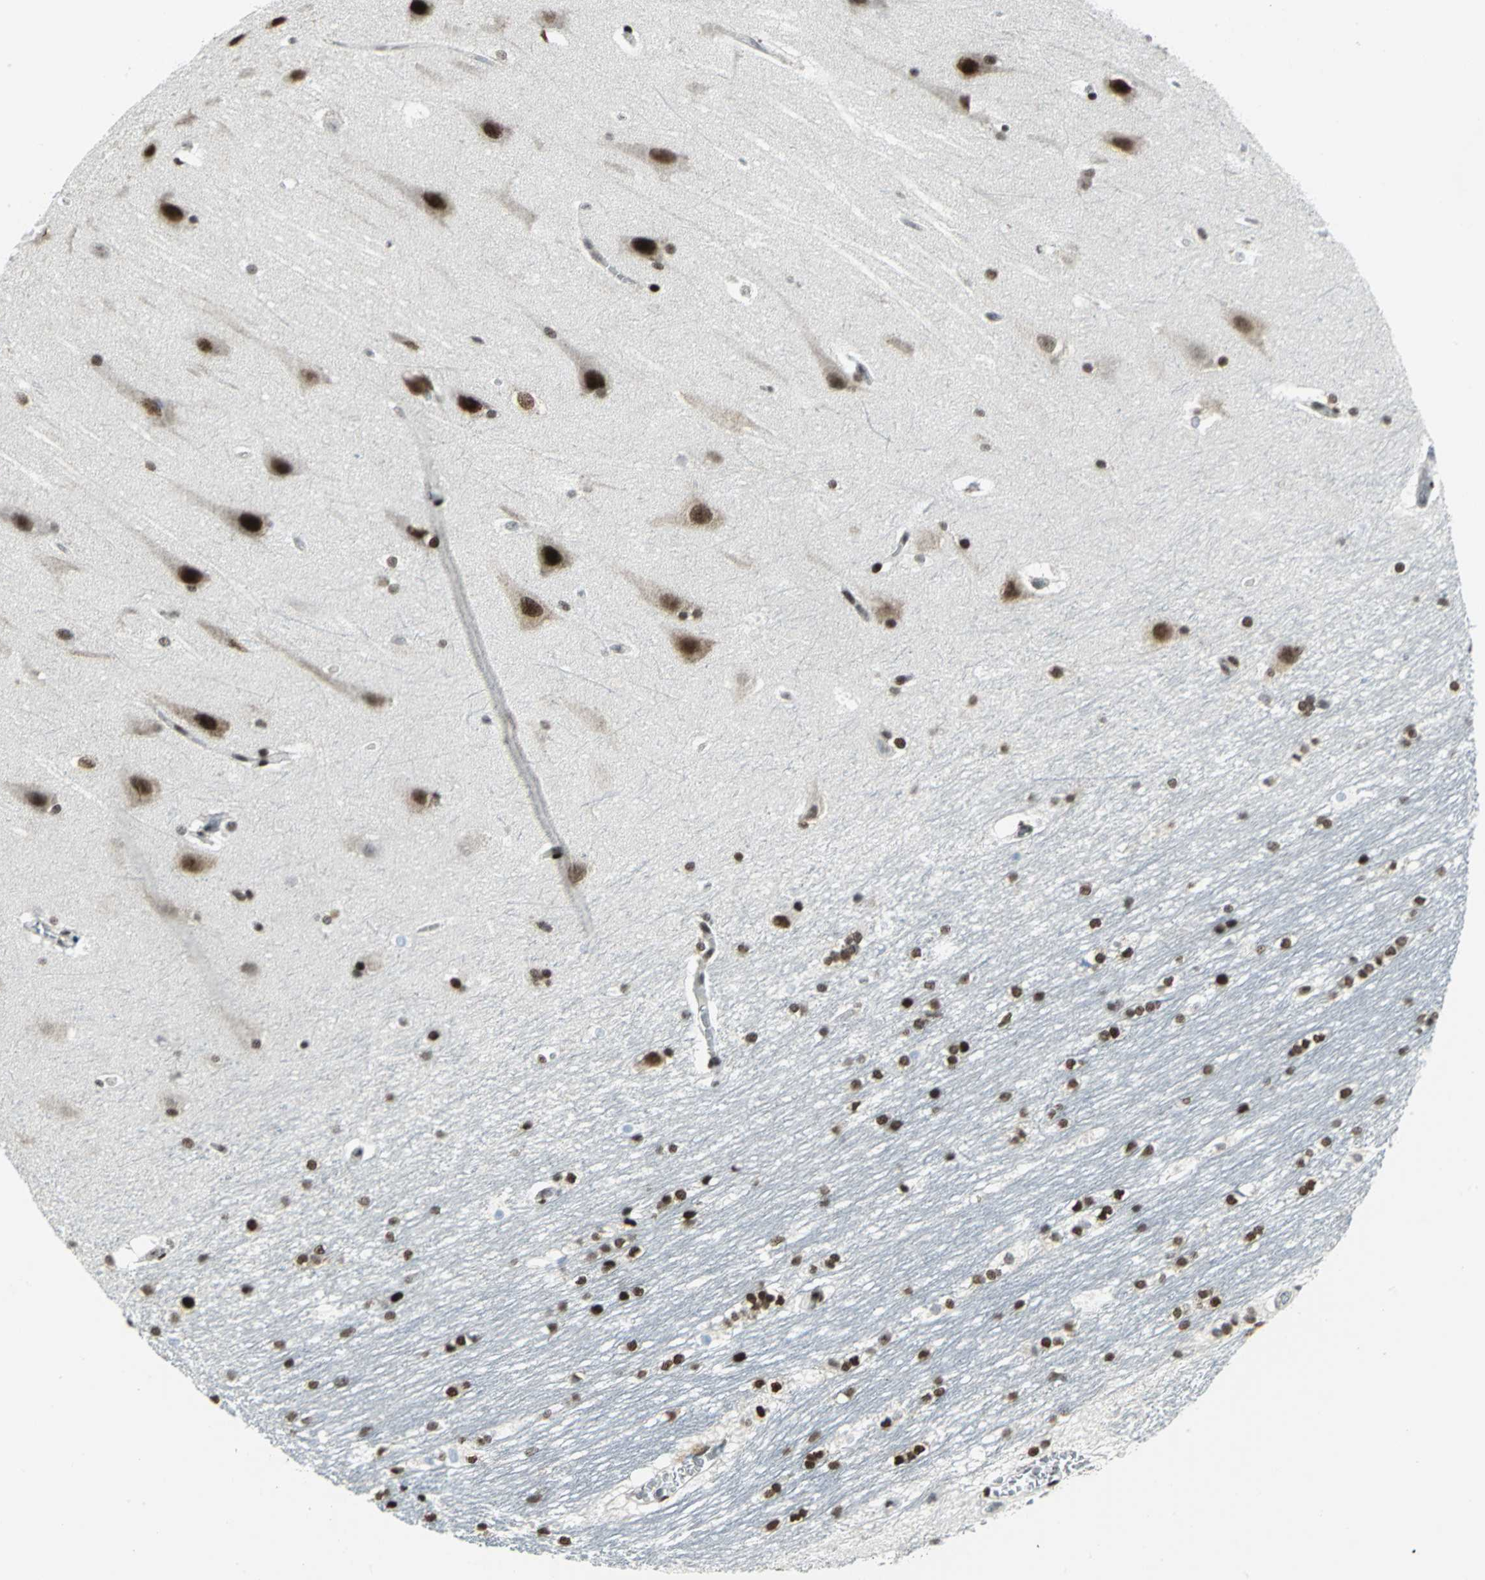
{"staining": {"intensity": "strong", "quantity": ">75%", "location": "nuclear"}, "tissue": "hippocampus", "cell_type": "Glial cells", "image_type": "normal", "snomed": [{"axis": "morphology", "description": "Normal tissue, NOS"}, {"axis": "topography", "description": "Hippocampus"}], "caption": "Hippocampus stained with immunohistochemistry shows strong nuclear staining in approximately >75% of glial cells.", "gene": "SMARCA4", "patient": {"sex": "female", "age": 19}}